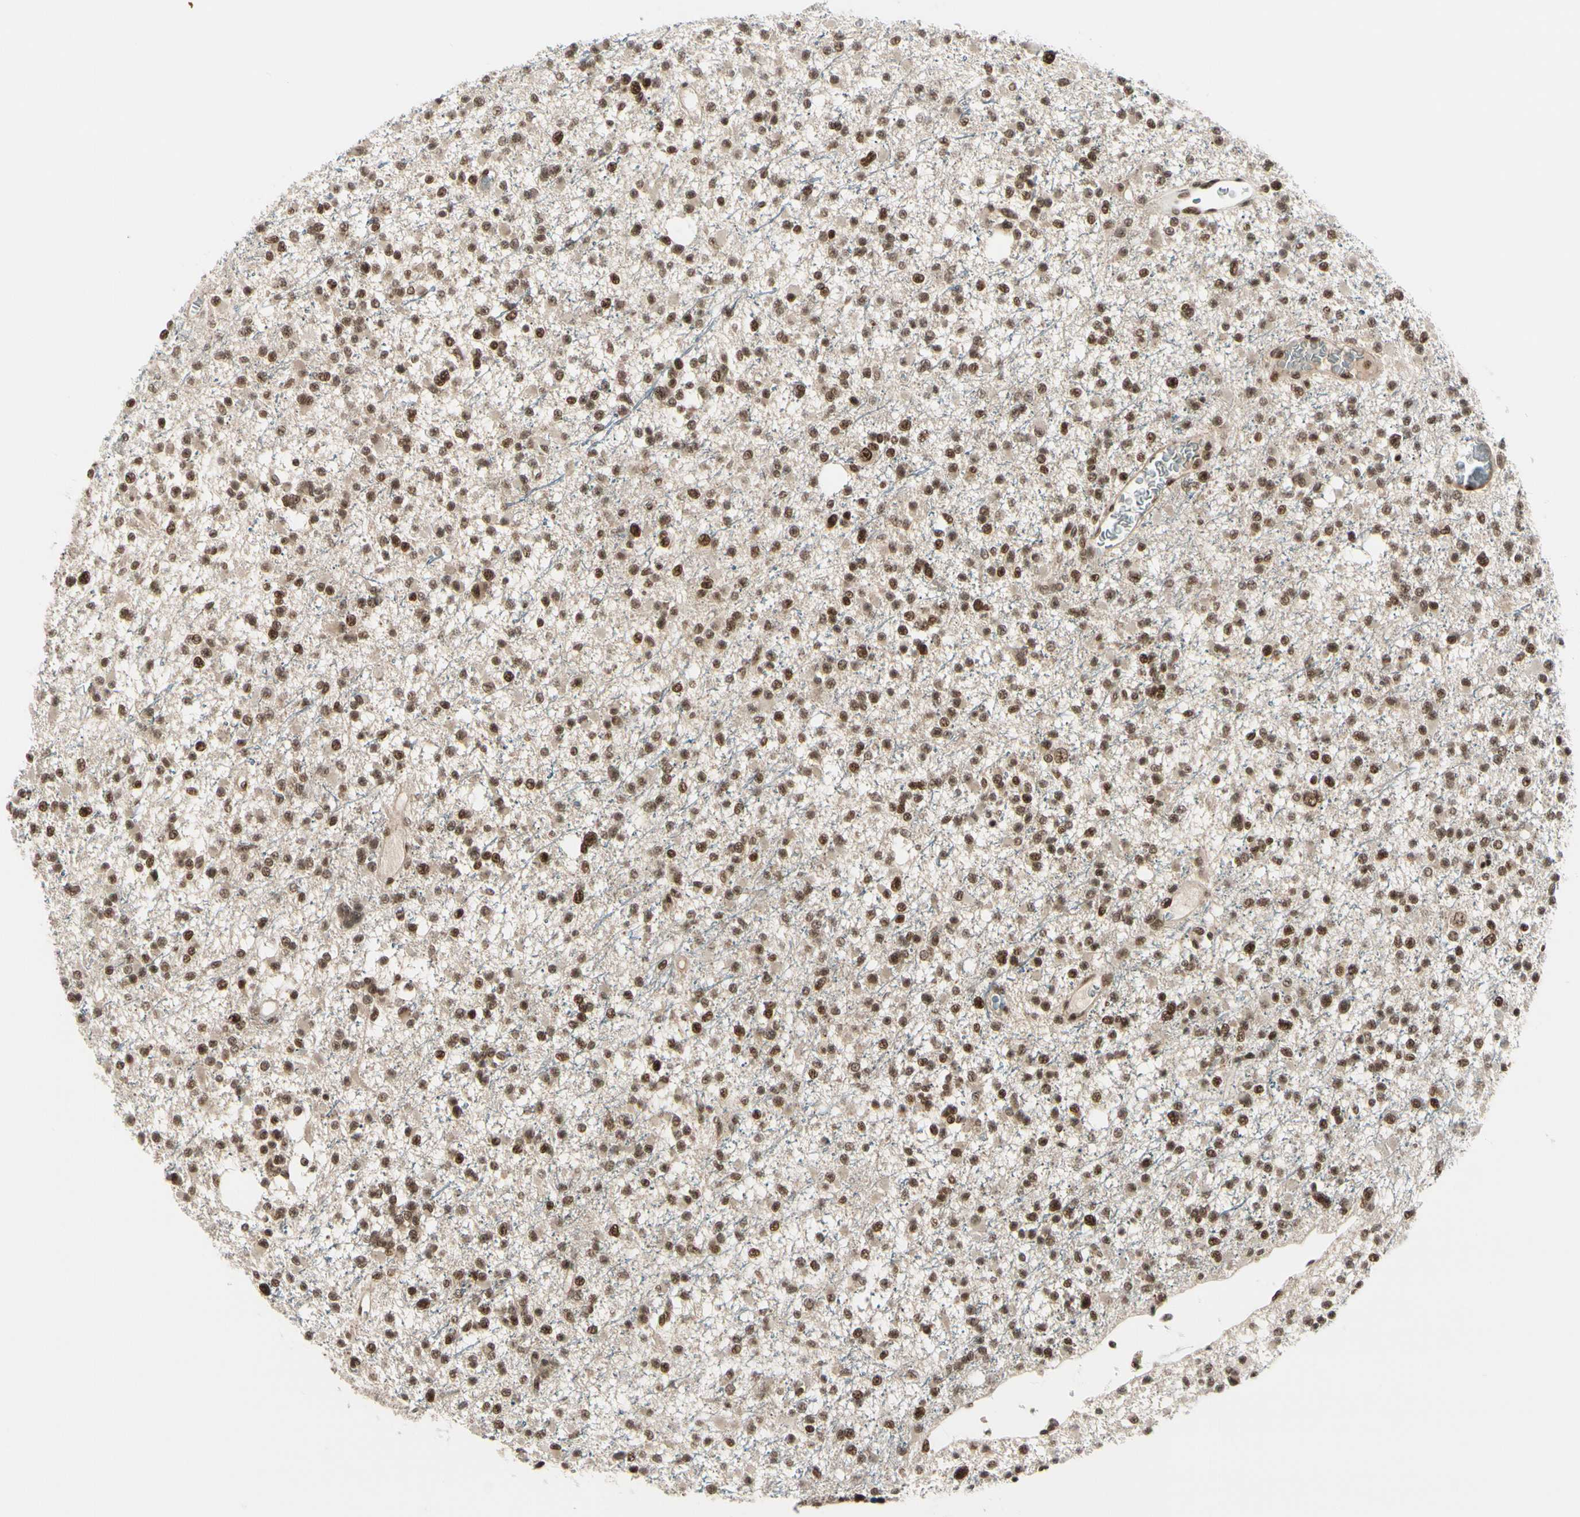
{"staining": {"intensity": "moderate", "quantity": ">75%", "location": "nuclear"}, "tissue": "glioma", "cell_type": "Tumor cells", "image_type": "cancer", "snomed": [{"axis": "morphology", "description": "Glioma, malignant, Low grade"}, {"axis": "topography", "description": "Brain"}], "caption": "High-power microscopy captured an IHC image of glioma, revealing moderate nuclear positivity in approximately >75% of tumor cells.", "gene": "CHAMP1", "patient": {"sex": "female", "age": 22}}